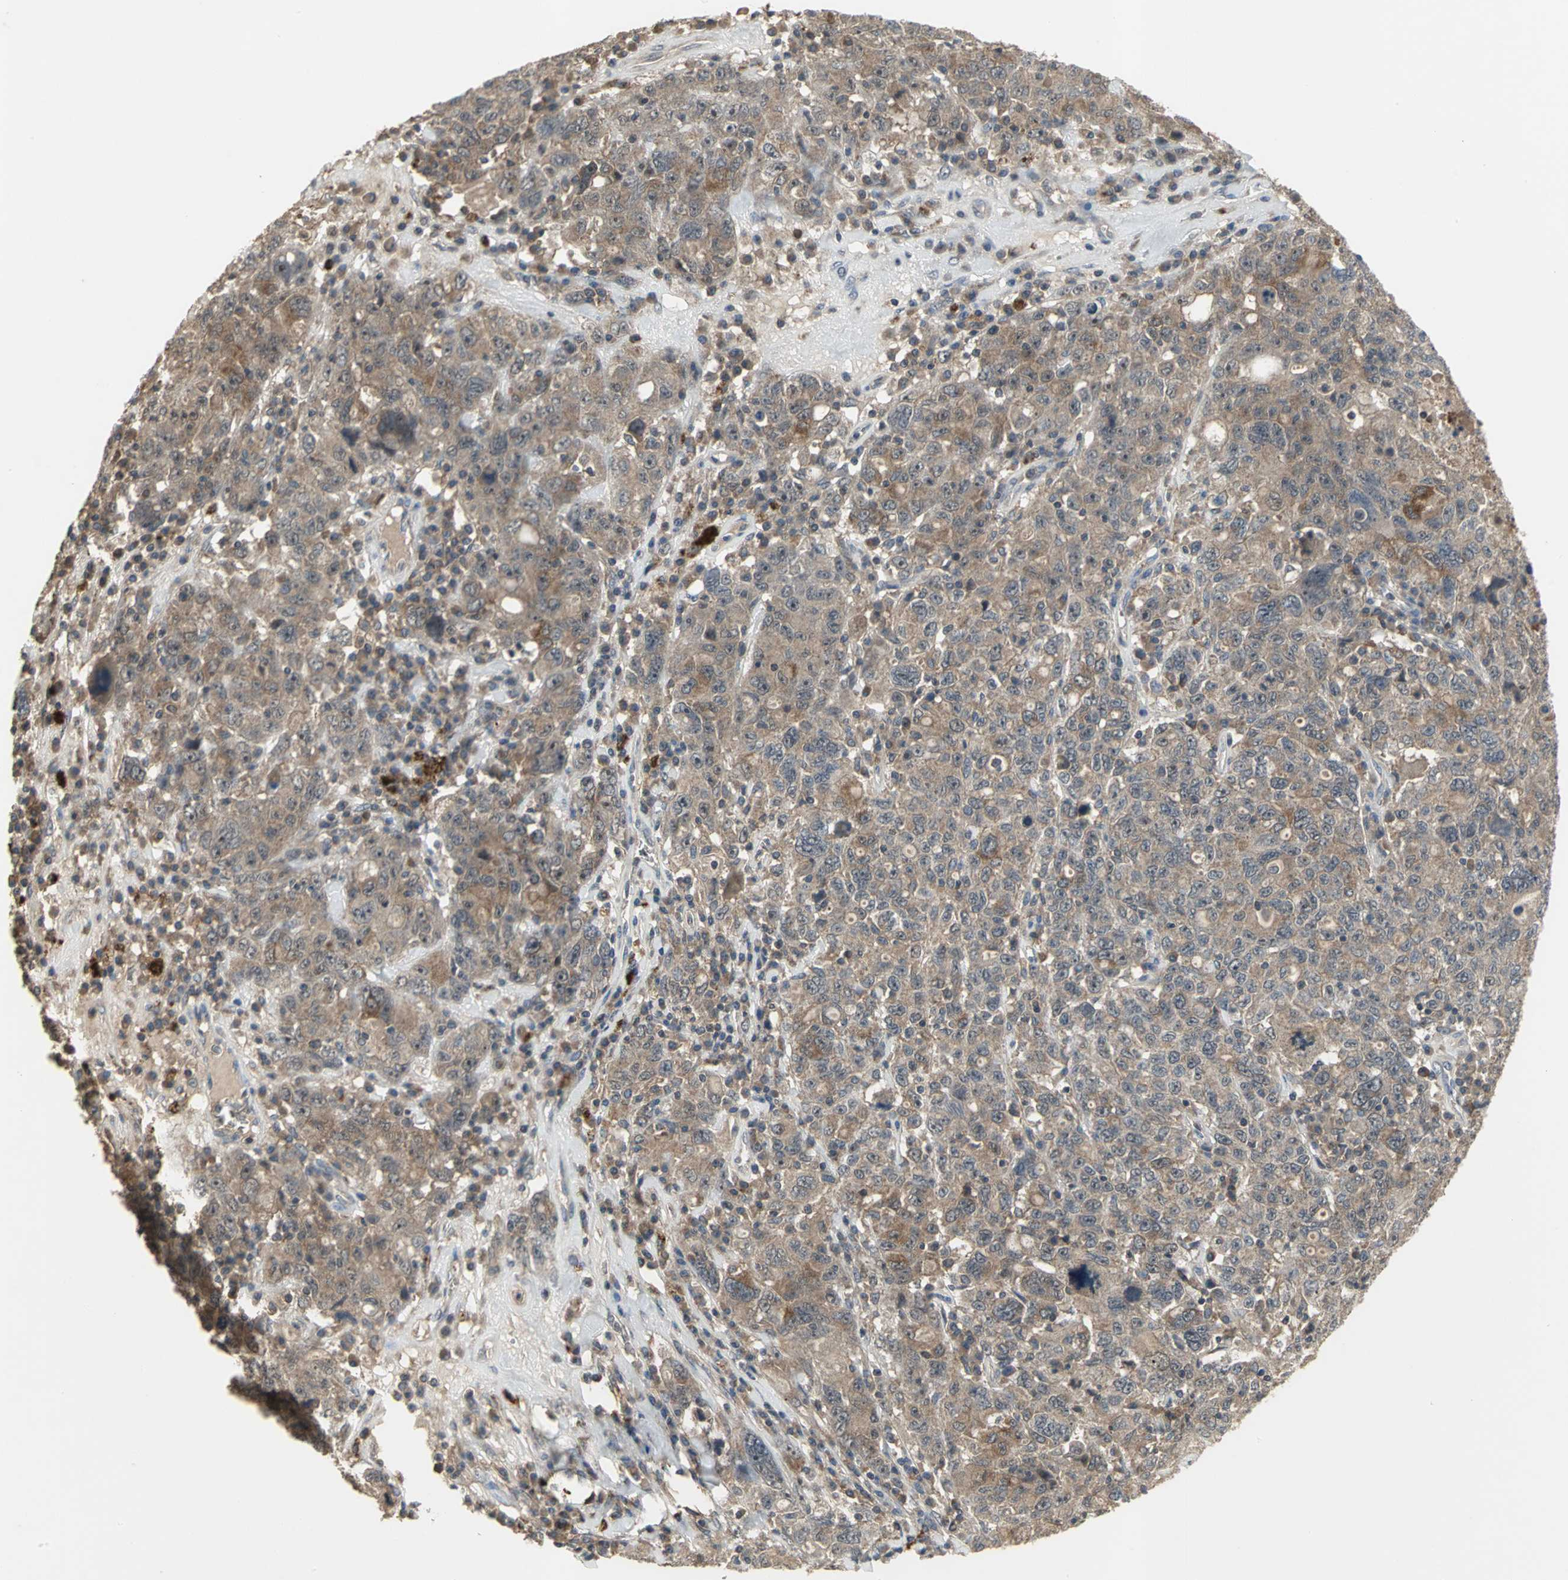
{"staining": {"intensity": "moderate", "quantity": ">75%", "location": "cytoplasmic/membranous"}, "tissue": "ovarian cancer", "cell_type": "Tumor cells", "image_type": "cancer", "snomed": [{"axis": "morphology", "description": "Carcinoma, endometroid"}, {"axis": "topography", "description": "Ovary"}], "caption": "Immunohistochemistry (IHC) histopathology image of human ovarian cancer stained for a protein (brown), which exhibits medium levels of moderate cytoplasmic/membranous expression in approximately >75% of tumor cells.", "gene": "KEAP1", "patient": {"sex": "female", "age": 62}}